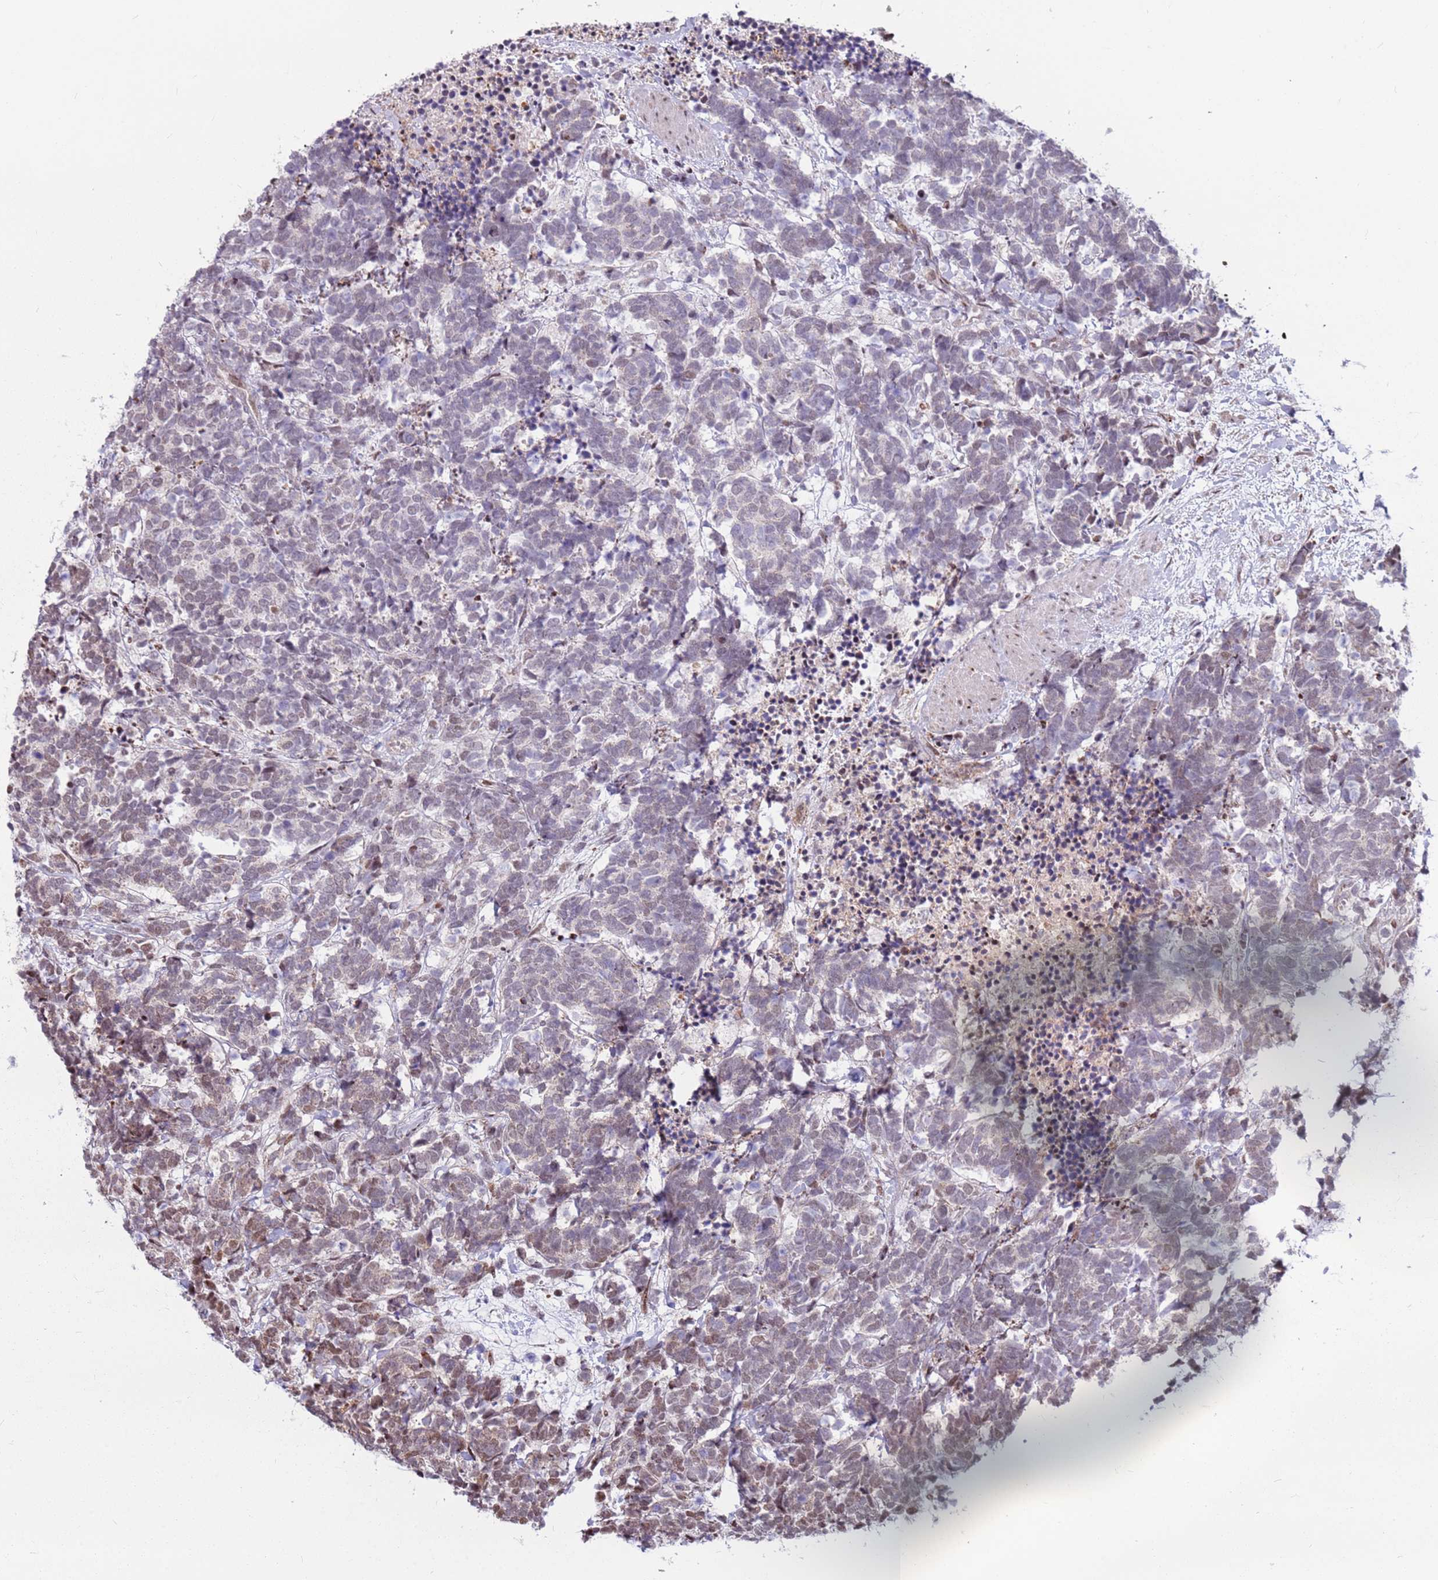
{"staining": {"intensity": "weak", "quantity": "<25%", "location": "nuclear"}, "tissue": "carcinoid", "cell_type": "Tumor cells", "image_type": "cancer", "snomed": [{"axis": "morphology", "description": "Carcinoma, NOS"}, {"axis": "morphology", "description": "Carcinoid, malignant, NOS"}, {"axis": "topography", "description": "Prostate"}], "caption": "There is no significant staining in tumor cells of carcinoma.", "gene": "PCTP", "patient": {"sex": "male", "age": 57}}